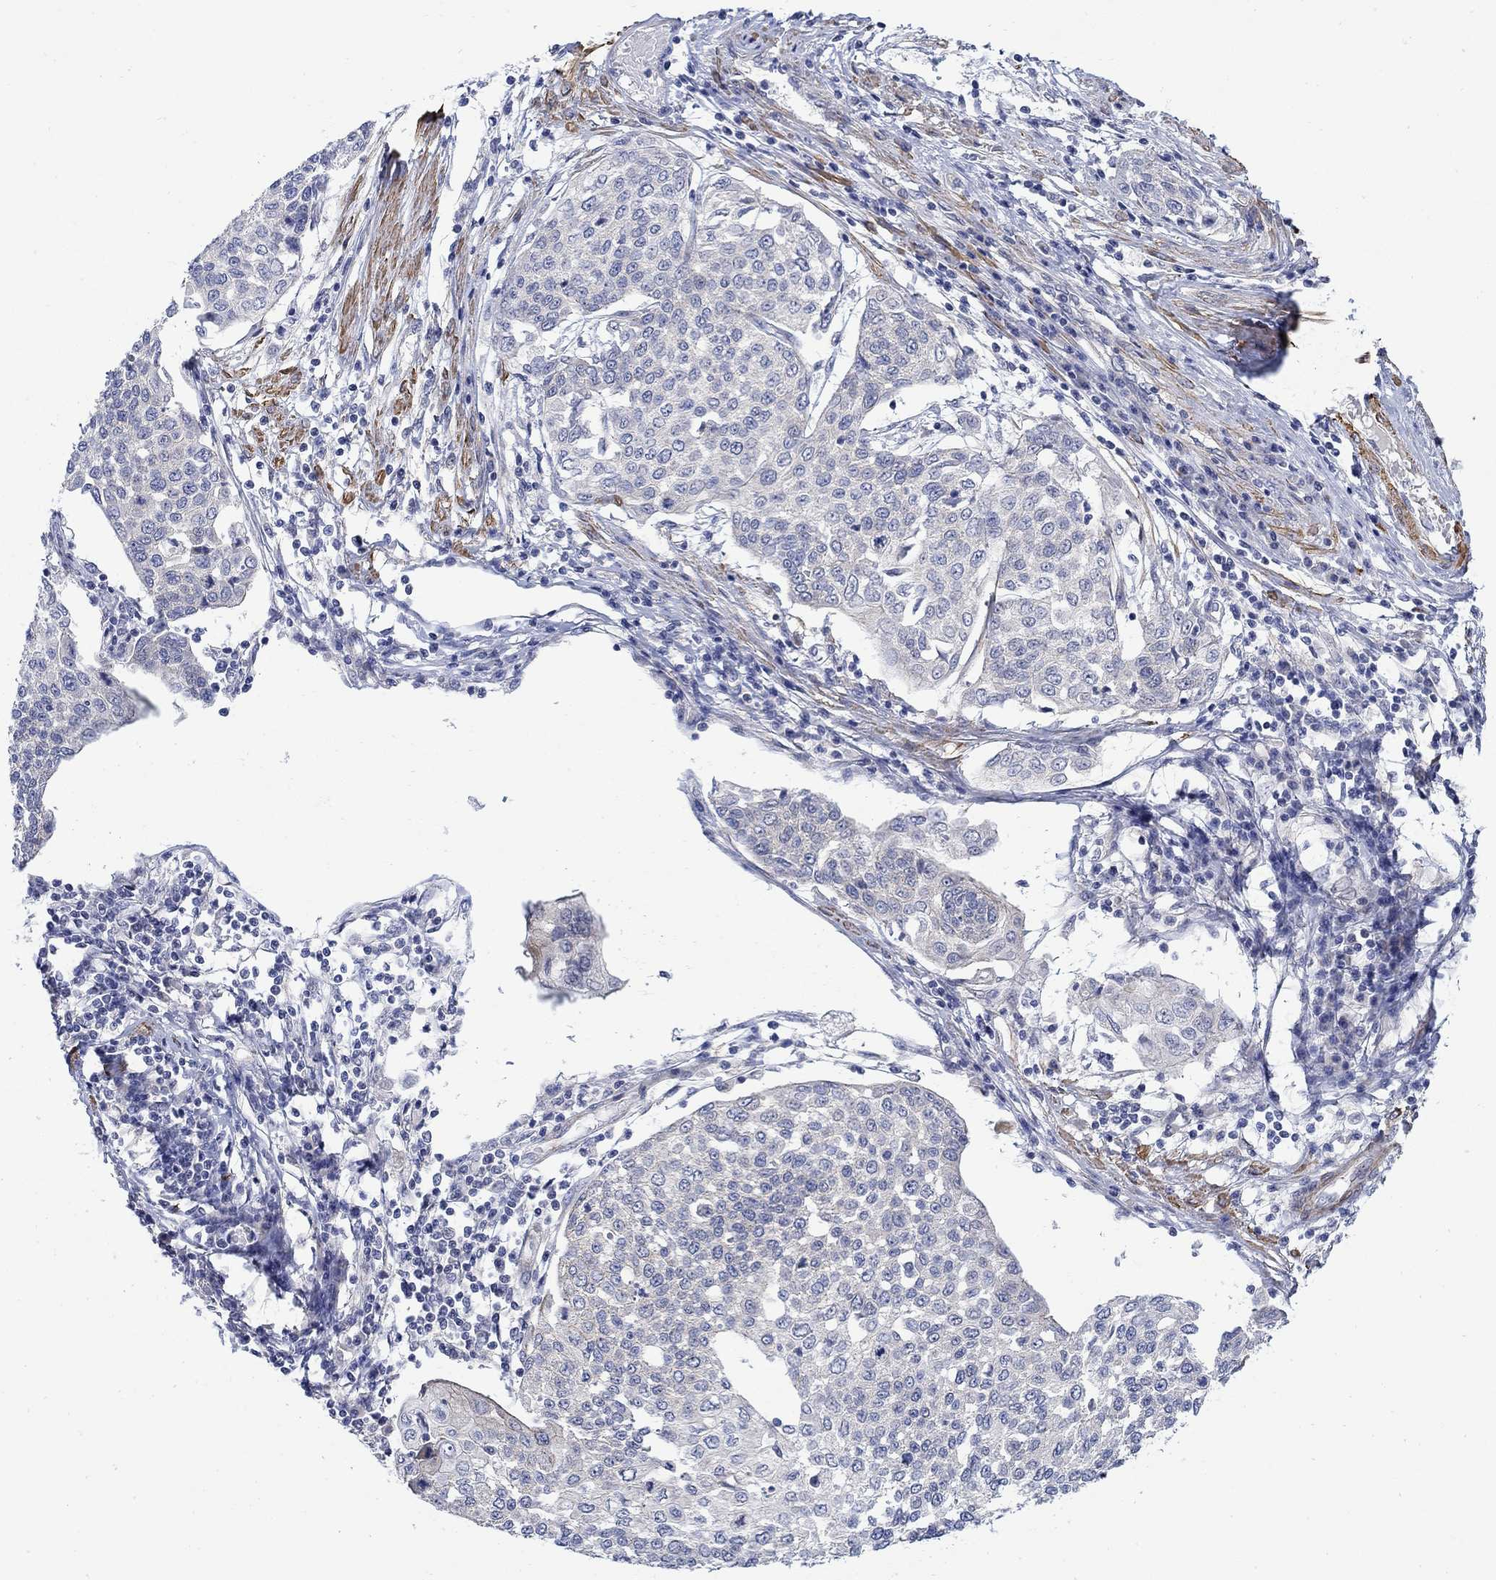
{"staining": {"intensity": "weak", "quantity": "<25%", "location": "cytoplasmic/membranous"}, "tissue": "cervical cancer", "cell_type": "Tumor cells", "image_type": "cancer", "snomed": [{"axis": "morphology", "description": "Squamous cell carcinoma, NOS"}, {"axis": "topography", "description": "Cervix"}], "caption": "Human cervical squamous cell carcinoma stained for a protein using immunohistochemistry (IHC) displays no expression in tumor cells.", "gene": "SCN7A", "patient": {"sex": "female", "age": 34}}